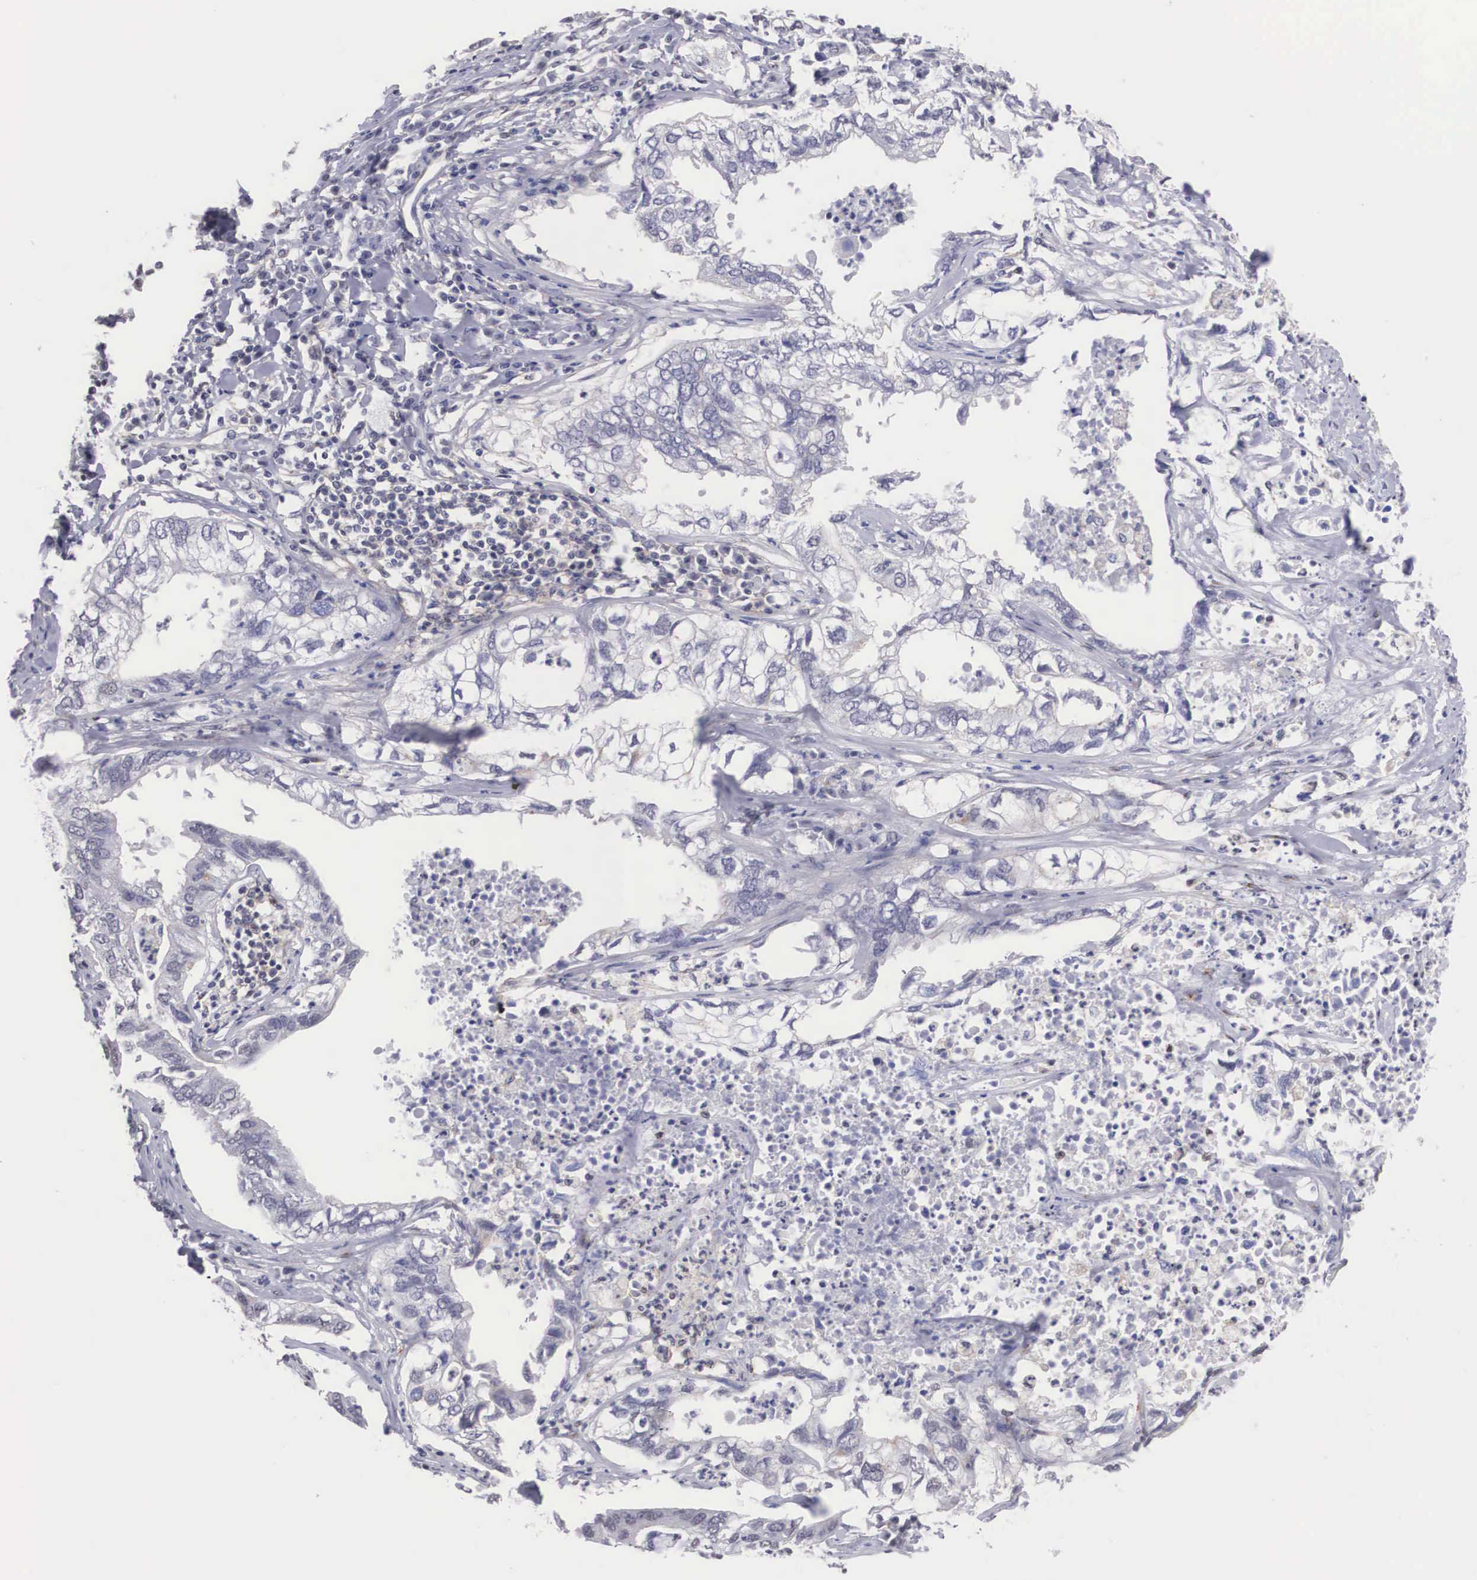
{"staining": {"intensity": "negative", "quantity": "none", "location": "none"}, "tissue": "lung cancer", "cell_type": "Tumor cells", "image_type": "cancer", "snomed": [{"axis": "morphology", "description": "Adenocarcinoma, NOS"}, {"axis": "topography", "description": "Lung"}], "caption": "DAB (3,3'-diaminobenzidine) immunohistochemical staining of lung cancer shows no significant expression in tumor cells.", "gene": "NR4A2", "patient": {"sex": "male", "age": 48}}